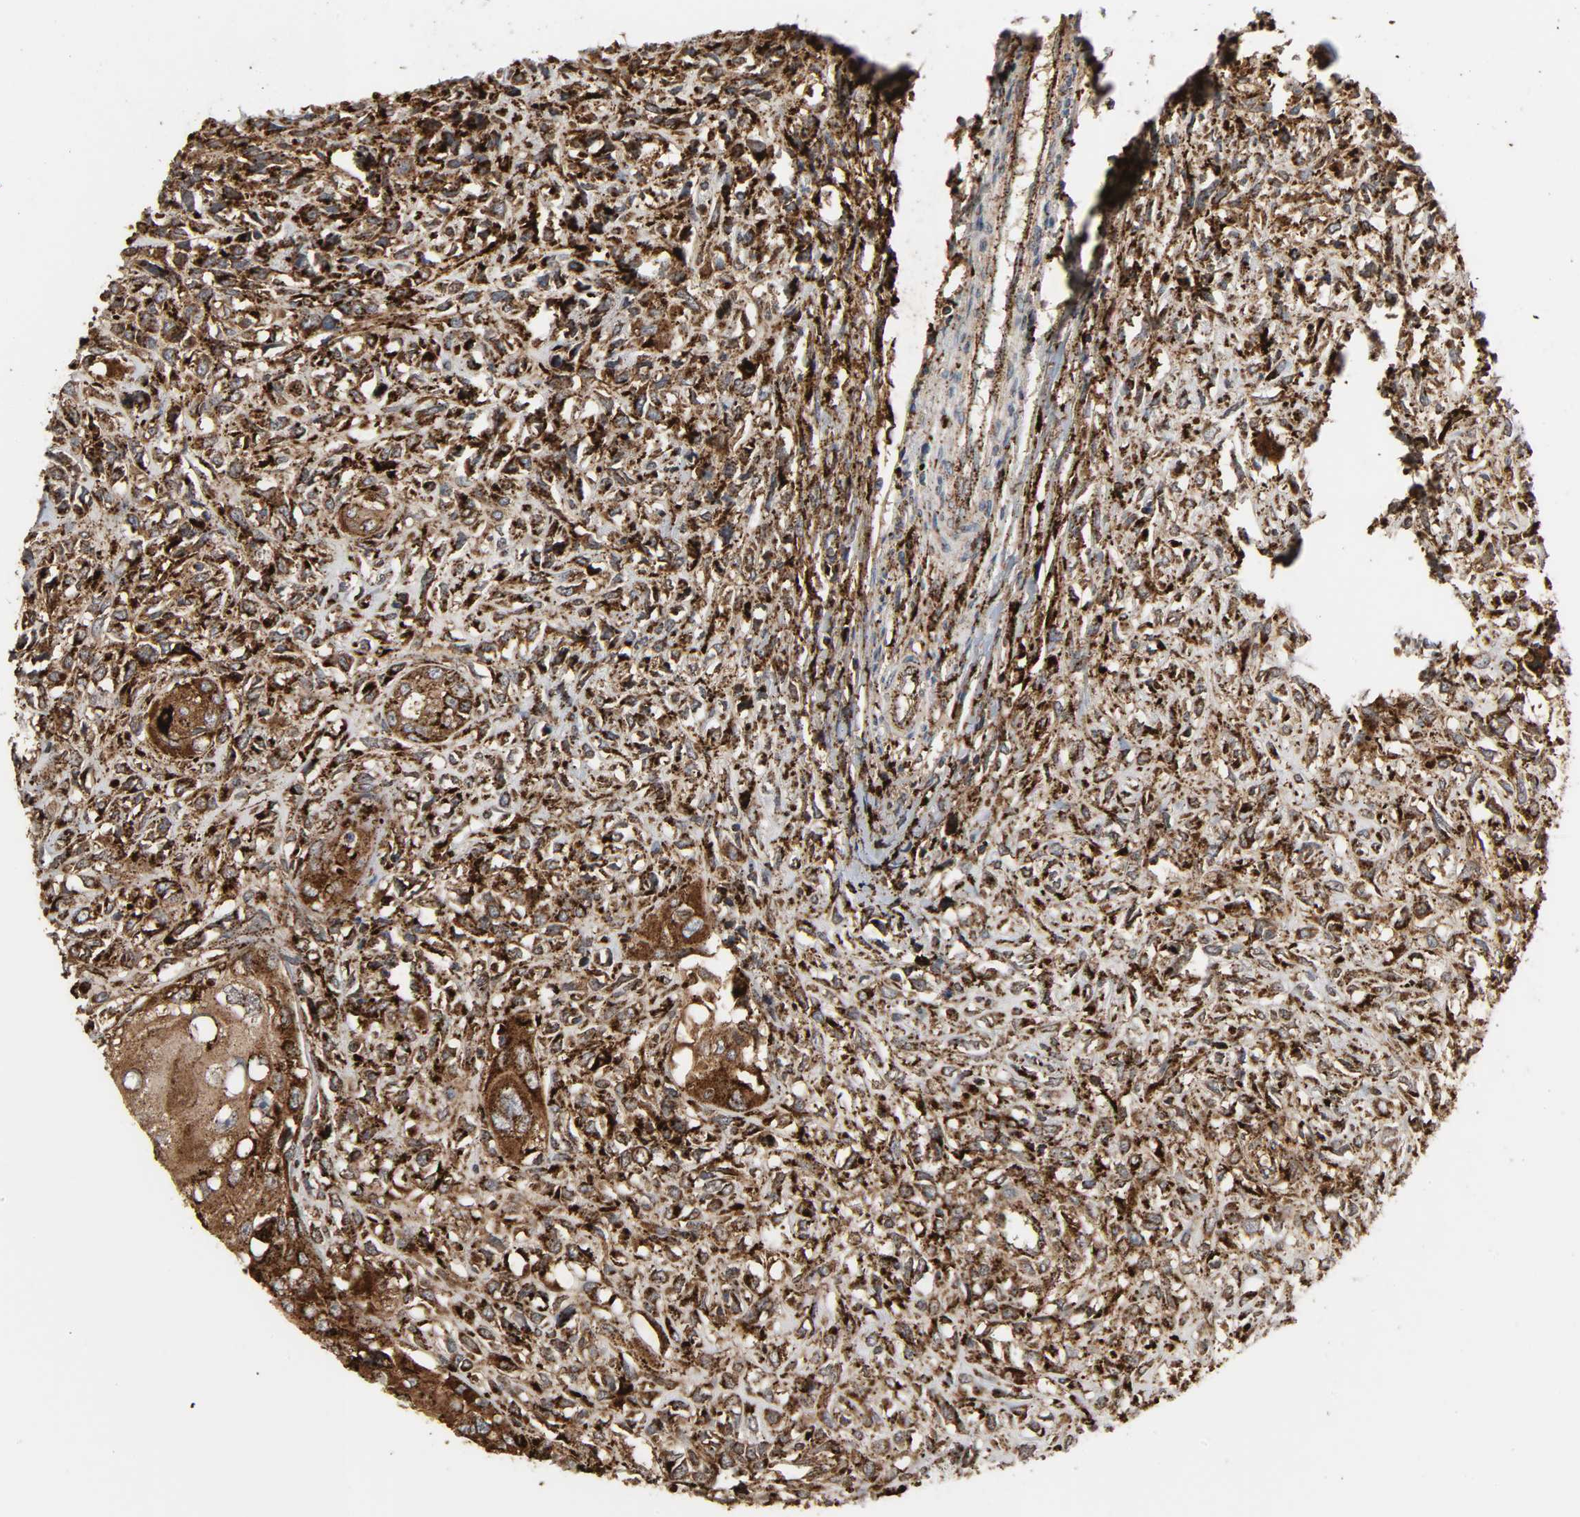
{"staining": {"intensity": "strong", "quantity": ">75%", "location": "cytoplasmic/membranous"}, "tissue": "head and neck cancer", "cell_type": "Tumor cells", "image_type": "cancer", "snomed": [{"axis": "morphology", "description": "Necrosis, NOS"}, {"axis": "morphology", "description": "Neoplasm, malignant, NOS"}, {"axis": "topography", "description": "Salivary gland"}, {"axis": "topography", "description": "Head-Neck"}], "caption": "A photomicrograph of head and neck cancer (malignant neoplasm) stained for a protein displays strong cytoplasmic/membranous brown staining in tumor cells.", "gene": "PSAP", "patient": {"sex": "male", "age": 43}}